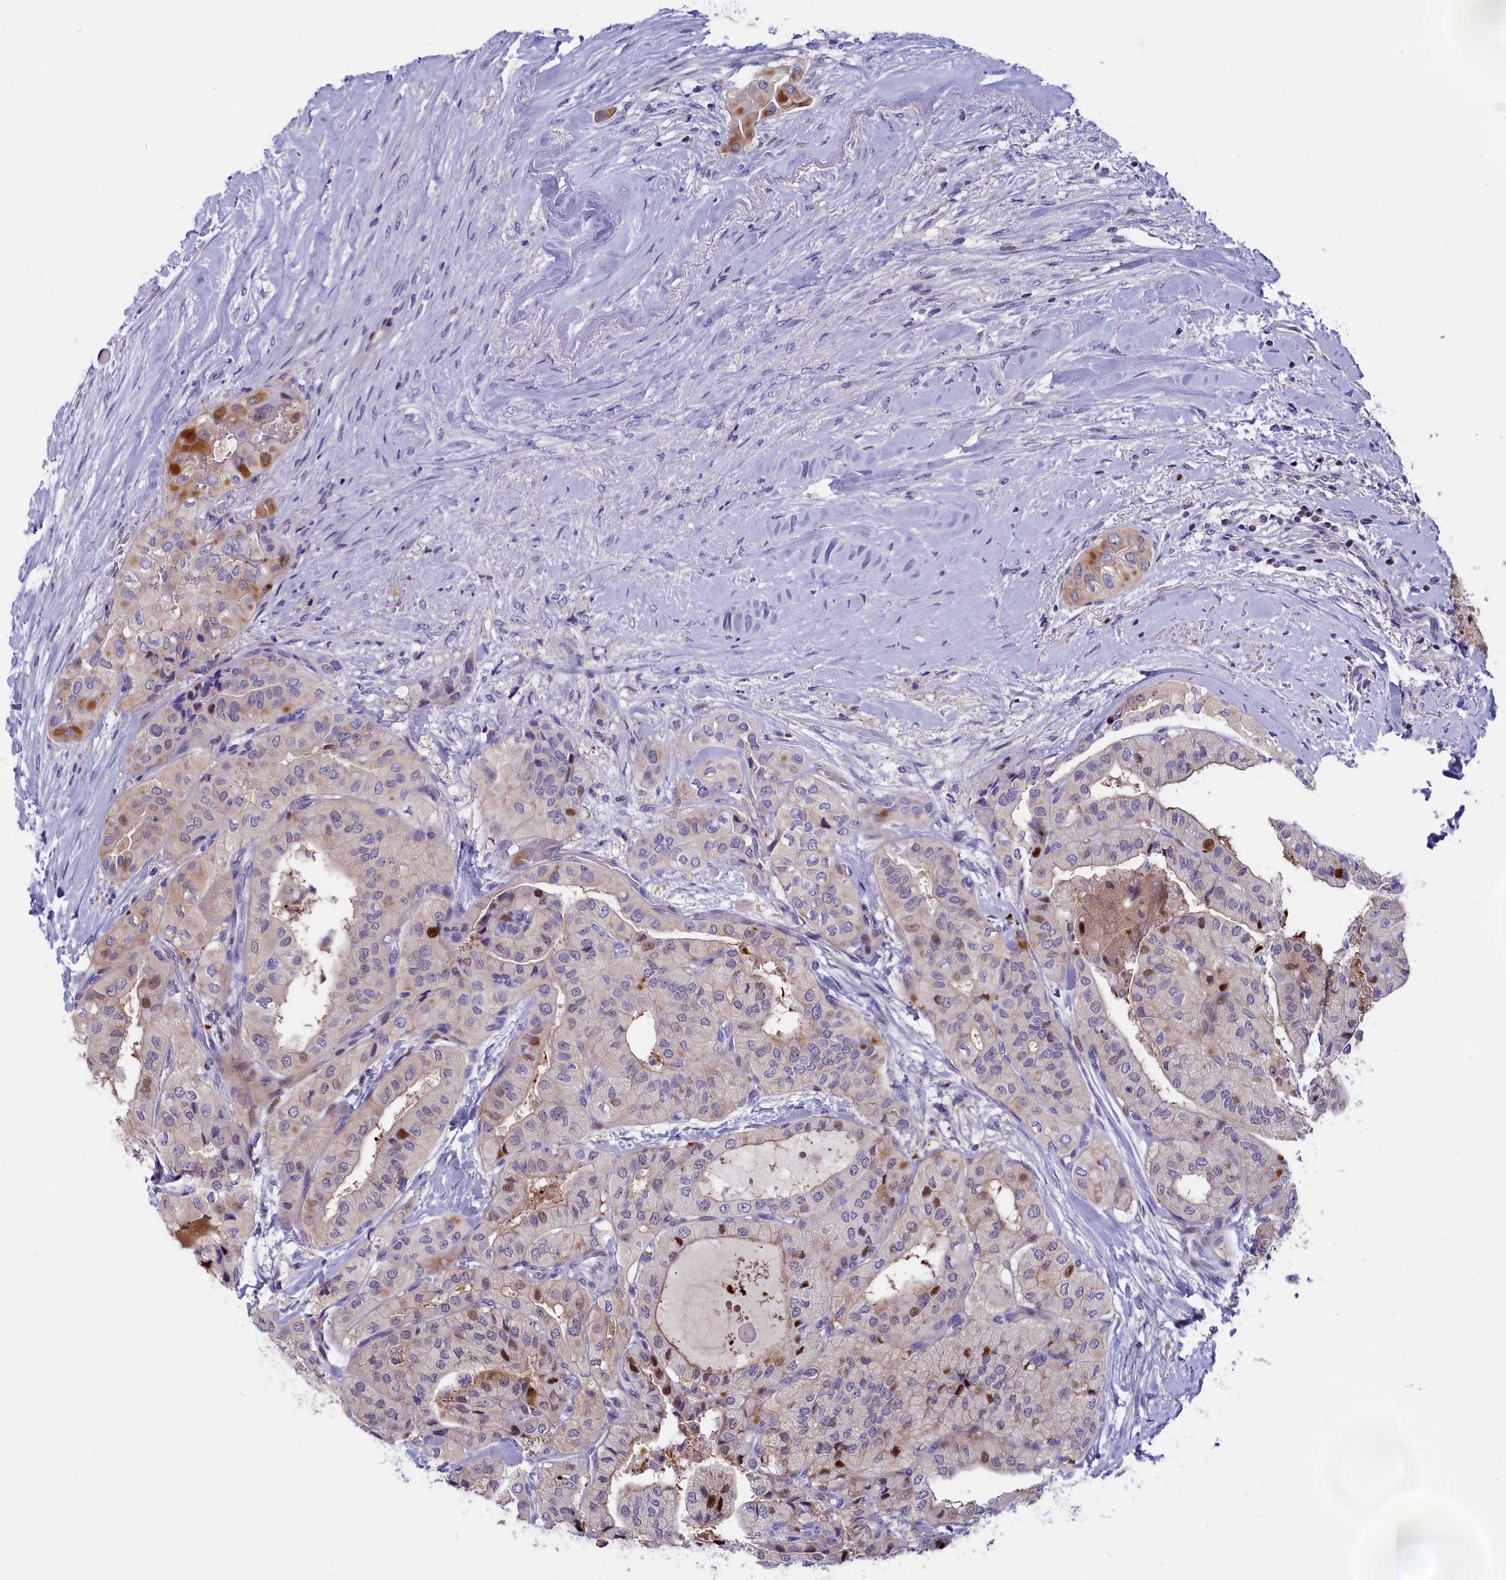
{"staining": {"intensity": "moderate", "quantity": "<25%", "location": "cytoplasmic/membranous,nuclear"}, "tissue": "thyroid cancer", "cell_type": "Tumor cells", "image_type": "cancer", "snomed": [{"axis": "morphology", "description": "Papillary adenocarcinoma, NOS"}, {"axis": "topography", "description": "Thyroid gland"}], "caption": "Immunohistochemical staining of papillary adenocarcinoma (thyroid) demonstrates moderate cytoplasmic/membranous and nuclear protein staining in approximately <25% of tumor cells. (DAB IHC with brightfield microscopy, high magnification).", "gene": "NKPD1", "patient": {"sex": "female", "age": 59}}